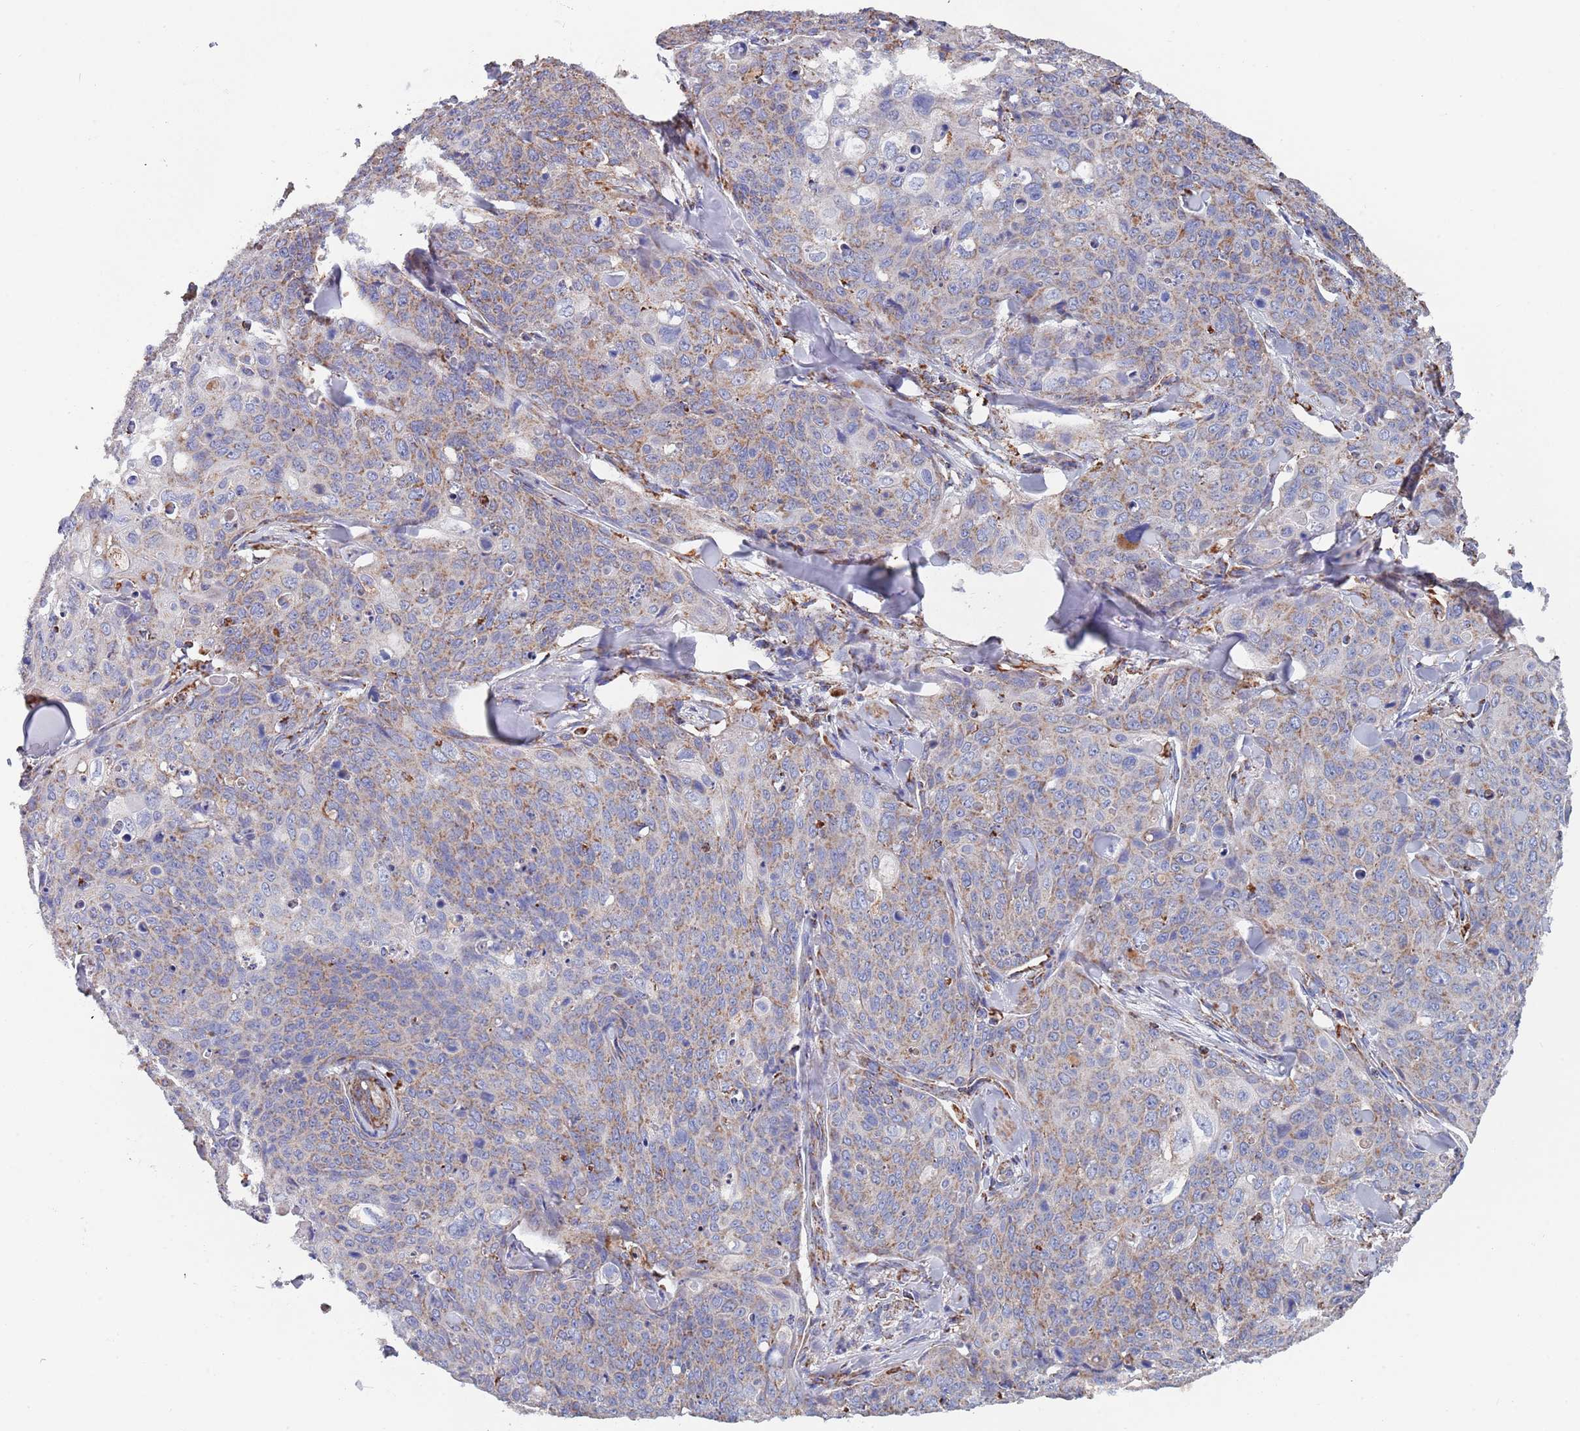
{"staining": {"intensity": "moderate", "quantity": "25%-75%", "location": "cytoplasmic/membranous"}, "tissue": "skin cancer", "cell_type": "Tumor cells", "image_type": "cancer", "snomed": [{"axis": "morphology", "description": "Squamous cell carcinoma, NOS"}, {"axis": "topography", "description": "Skin"}, {"axis": "topography", "description": "Vulva"}], "caption": "Tumor cells reveal medium levels of moderate cytoplasmic/membranous positivity in approximately 25%-75% of cells in human skin cancer.", "gene": "PGP", "patient": {"sex": "female", "age": 85}}